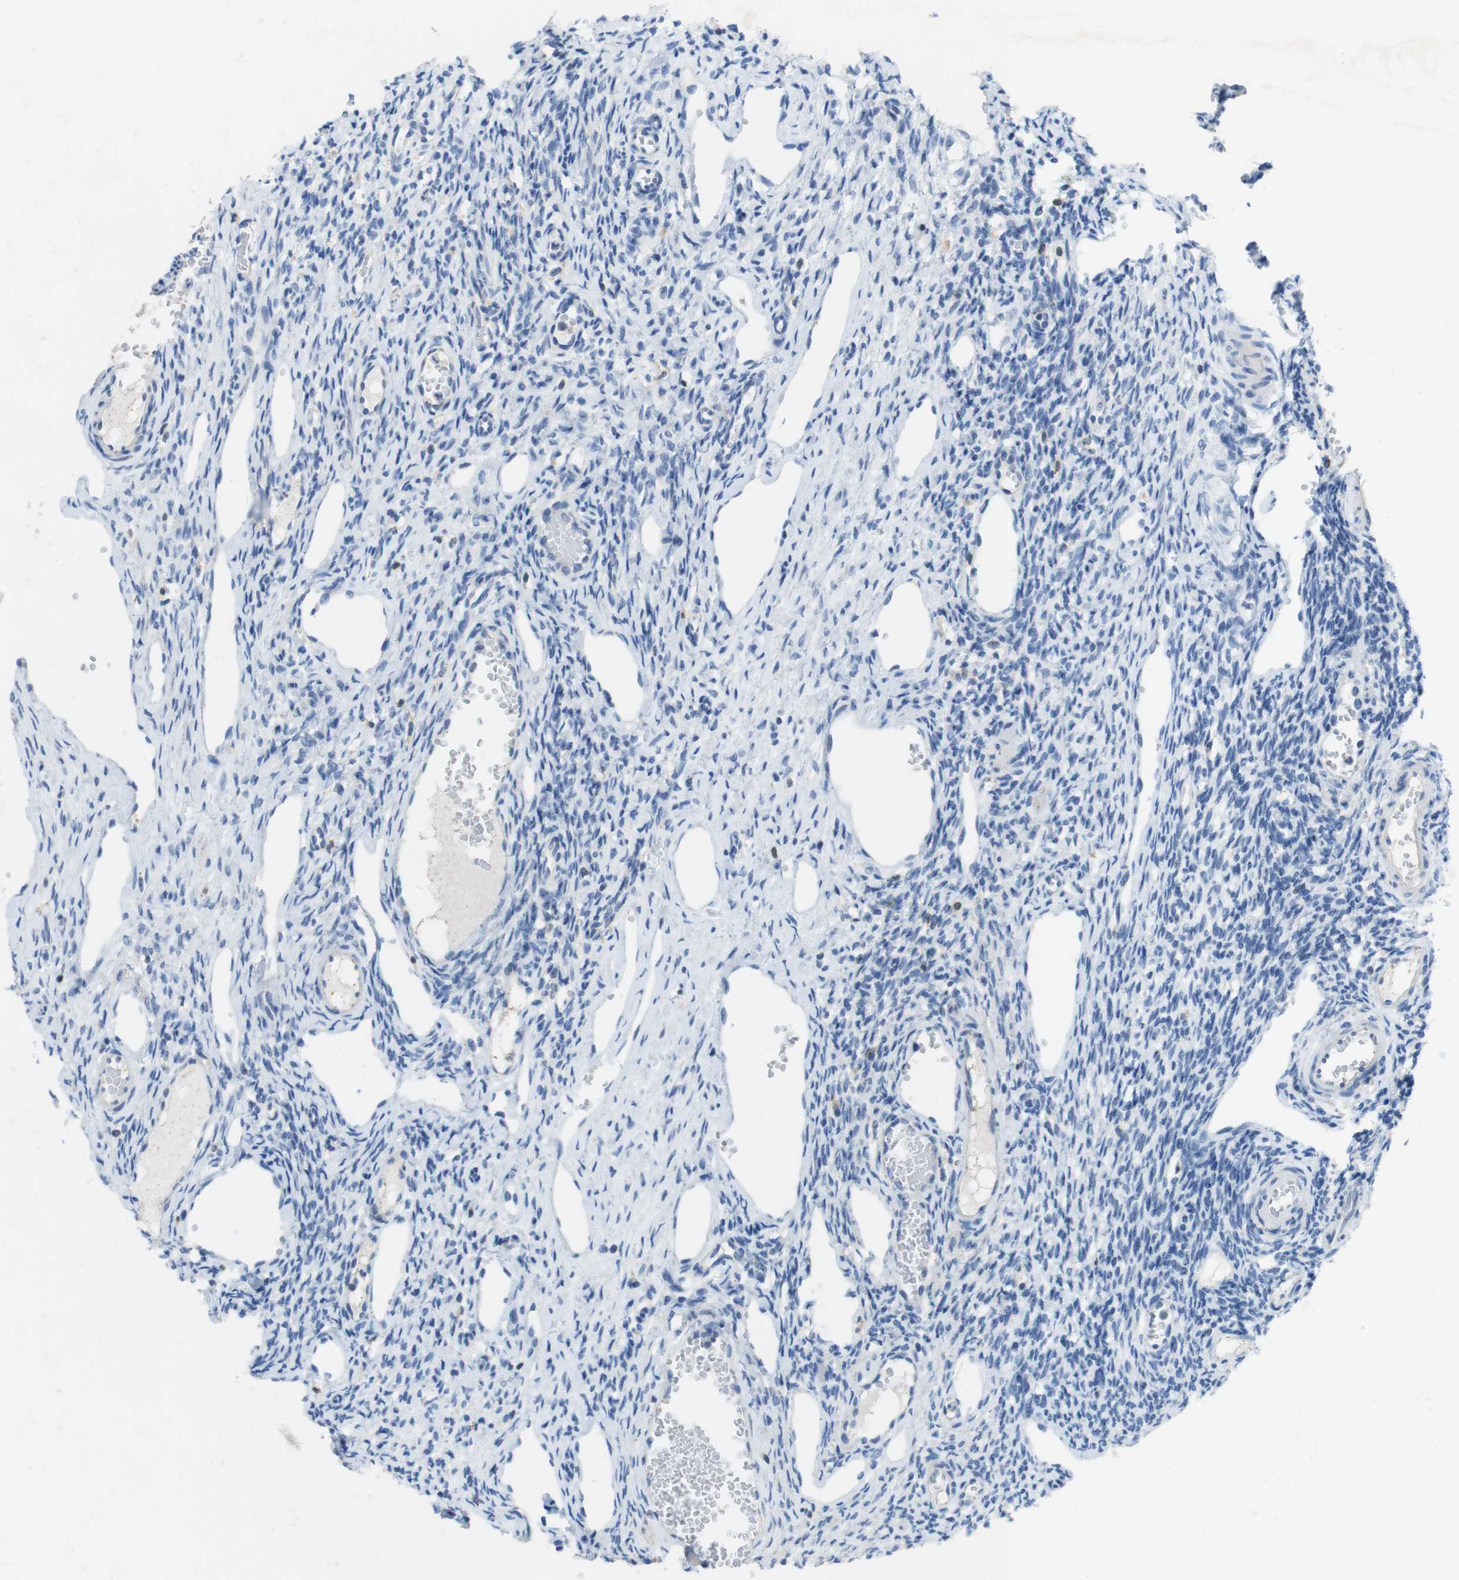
{"staining": {"intensity": "negative", "quantity": "none", "location": "none"}, "tissue": "ovary", "cell_type": "Ovarian stroma cells", "image_type": "normal", "snomed": [{"axis": "morphology", "description": "Normal tissue, NOS"}, {"axis": "topography", "description": "Ovary"}], "caption": "High power microscopy photomicrograph of an immunohistochemistry image of benign ovary, revealing no significant positivity in ovarian stroma cells. (Immunohistochemistry, brightfield microscopy, high magnification).", "gene": "TJP3", "patient": {"sex": "female", "age": 33}}